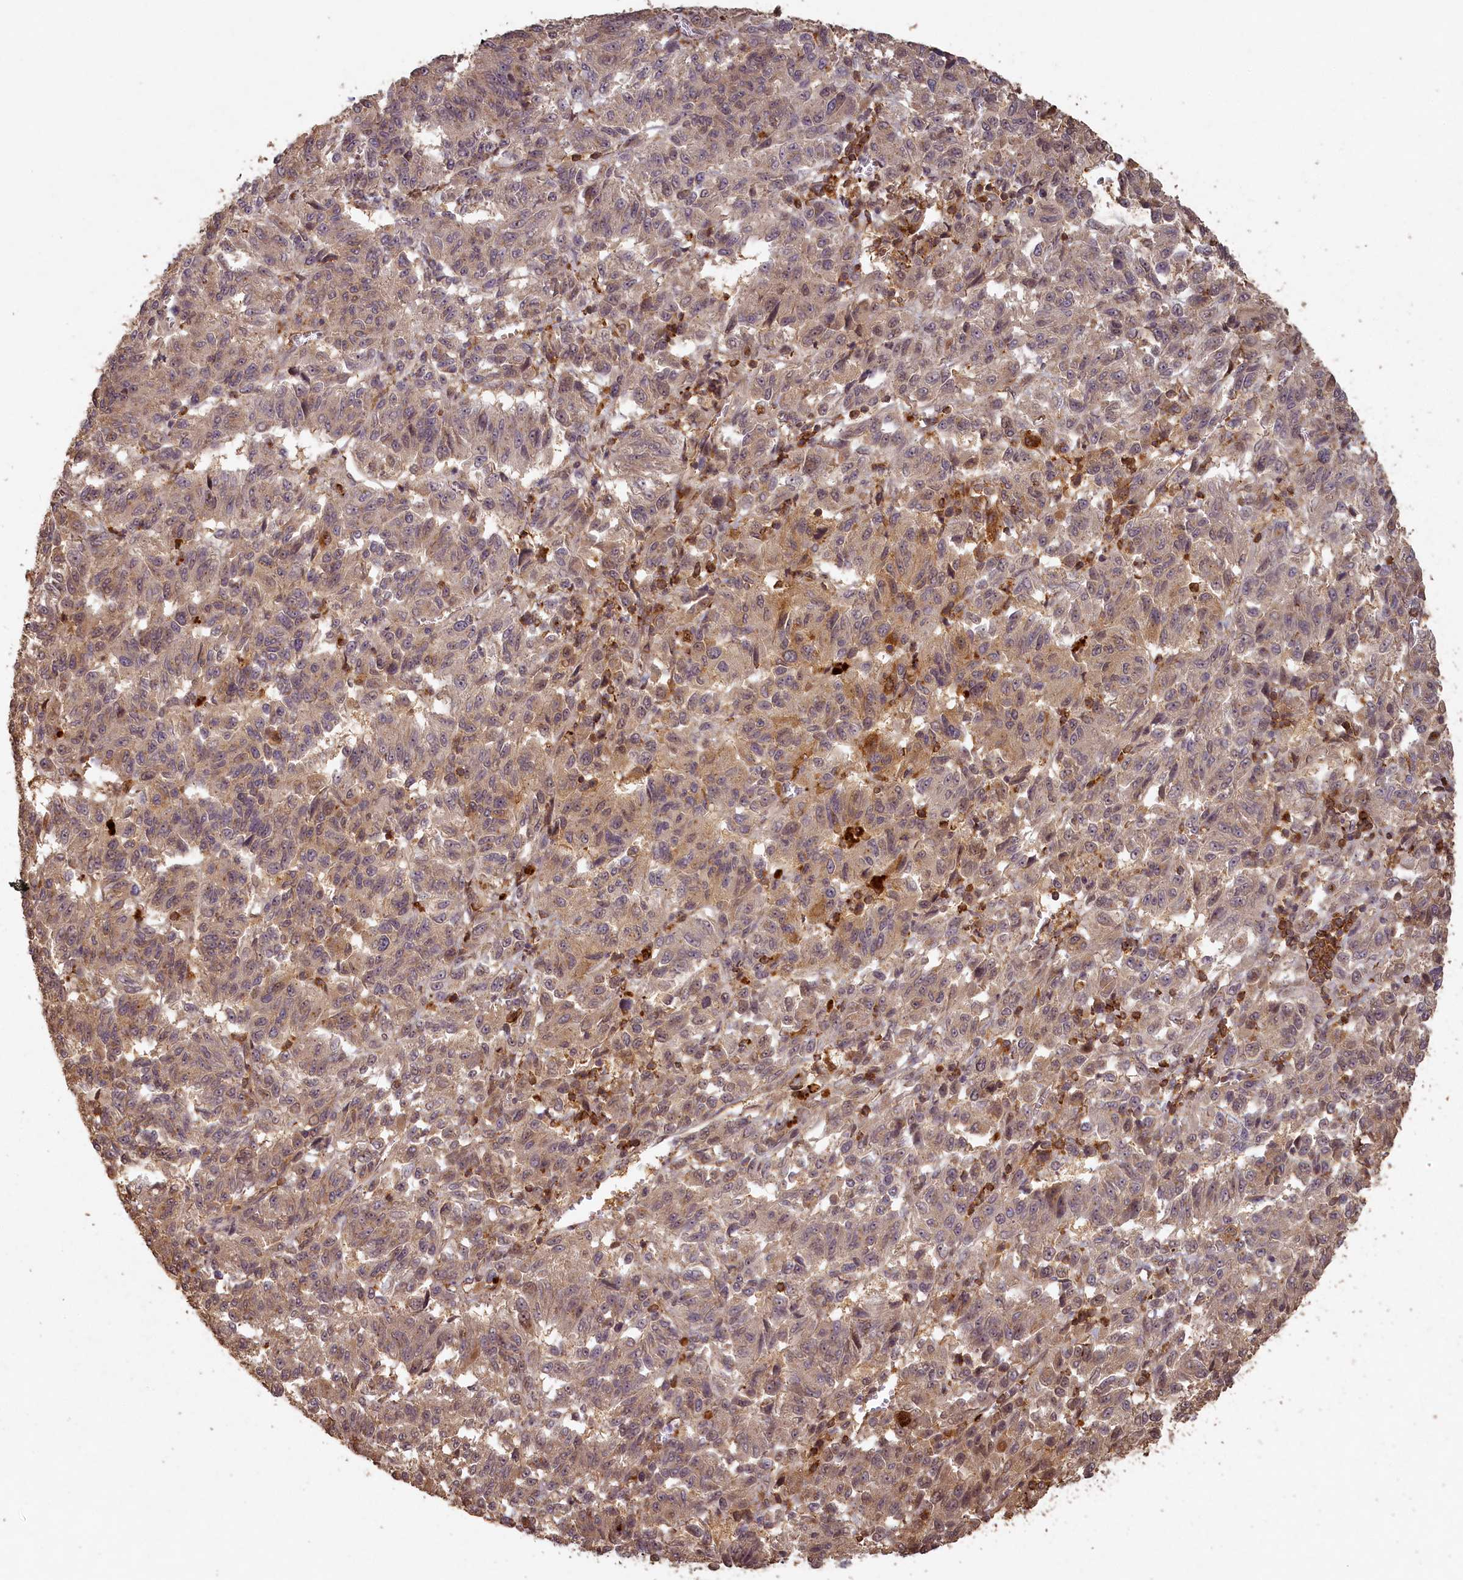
{"staining": {"intensity": "weak", "quantity": "25%-75%", "location": "cytoplasmic/membranous"}, "tissue": "melanoma", "cell_type": "Tumor cells", "image_type": "cancer", "snomed": [{"axis": "morphology", "description": "Malignant melanoma, Metastatic site"}, {"axis": "topography", "description": "Lung"}], "caption": "Tumor cells show low levels of weak cytoplasmic/membranous positivity in approximately 25%-75% of cells in human malignant melanoma (metastatic site). The staining was performed using DAB, with brown indicating positive protein expression. Nuclei are stained blue with hematoxylin.", "gene": "MADD", "patient": {"sex": "male", "age": 64}}